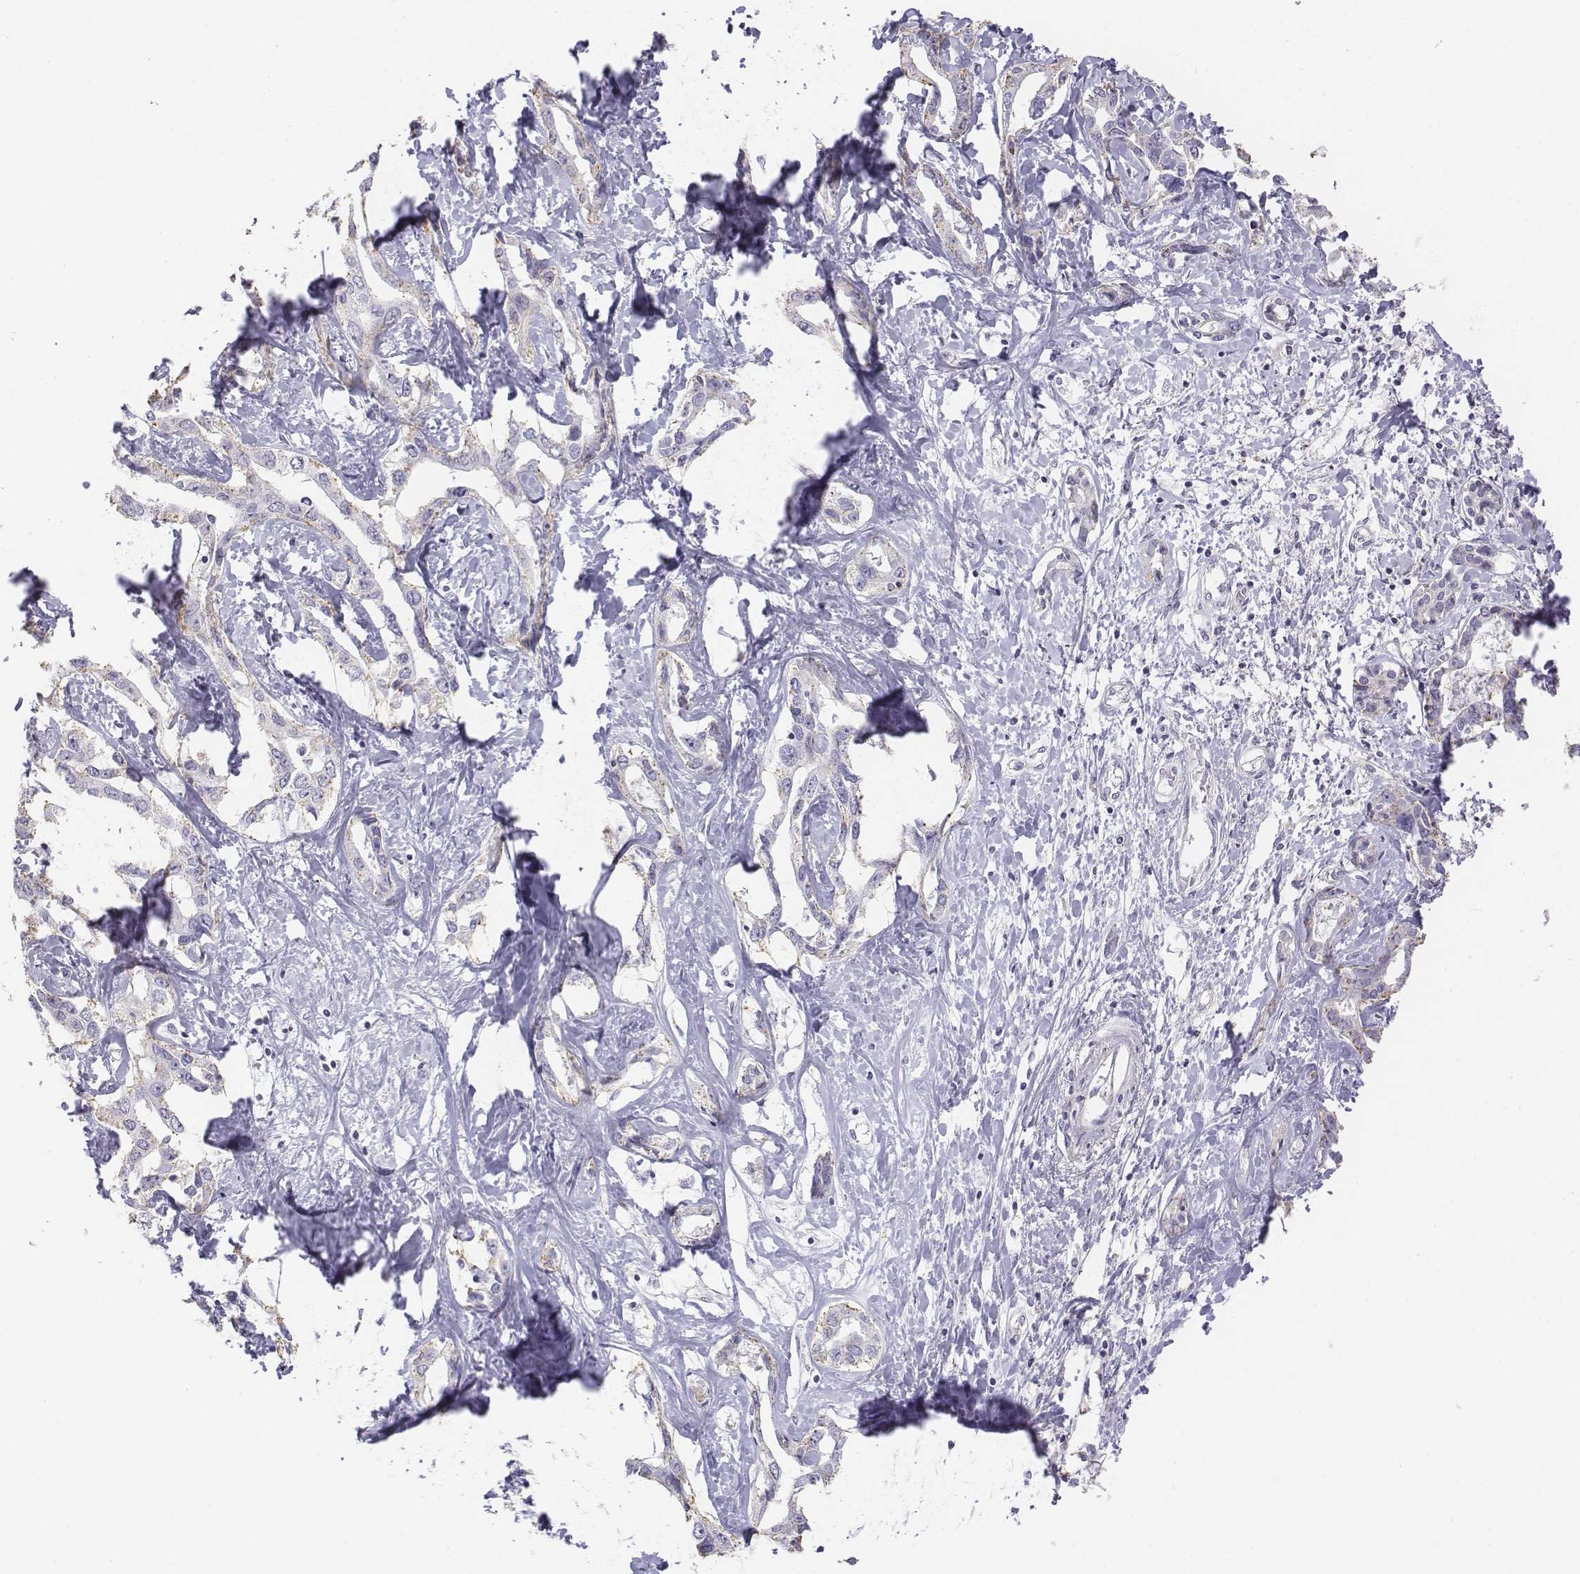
{"staining": {"intensity": "negative", "quantity": "none", "location": "none"}, "tissue": "liver cancer", "cell_type": "Tumor cells", "image_type": "cancer", "snomed": [{"axis": "morphology", "description": "Cholangiocarcinoma"}, {"axis": "topography", "description": "Liver"}], "caption": "Protein analysis of liver cancer reveals no significant staining in tumor cells. (Brightfield microscopy of DAB (3,3'-diaminobenzidine) immunohistochemistry (IHC) at high magnification).", "gene": "LGSN", "patient": {"sex": "male", "age": 59}}